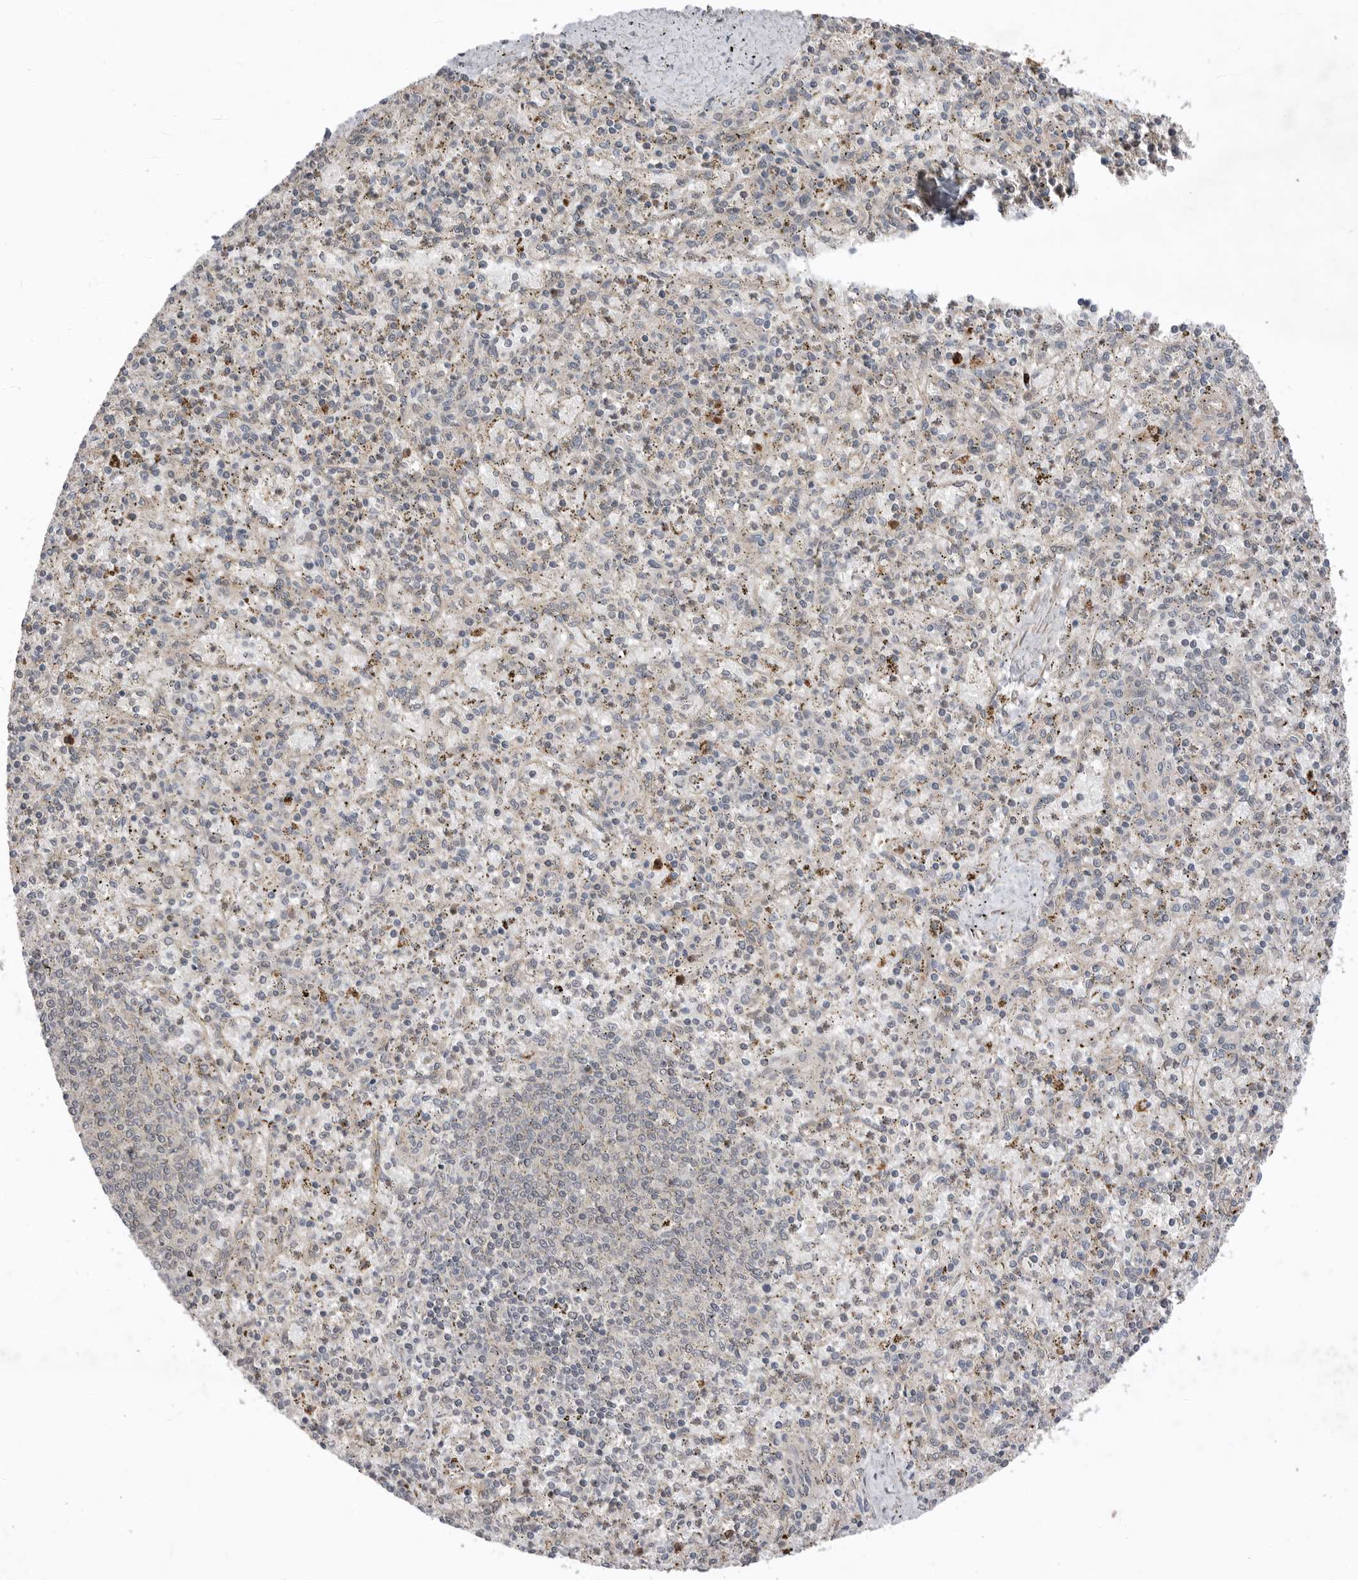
{"staining": {"intensity": "weak", "quantity": "25%-75%", "location": "cytoplasmic/membranous"}, "tissue": "spleen", "cell_type": "Cells in red pulp", "image_type": "normal", "snomed": [{"axis": "morphology", "description": "Normal tissue, NOS"}, {"axis": "topography", "description": "Spleen"}], "caption": "Immunohistochemistry (IHC) image of unremarkable spleen stained for a protein (brown), which exhibits low levels of weak cytoplasmic/membranous positivity in about 25%-75% of cells in red pulp.", "gene": "PEAK1", "patient": {"sex": "male", "age": 72}}